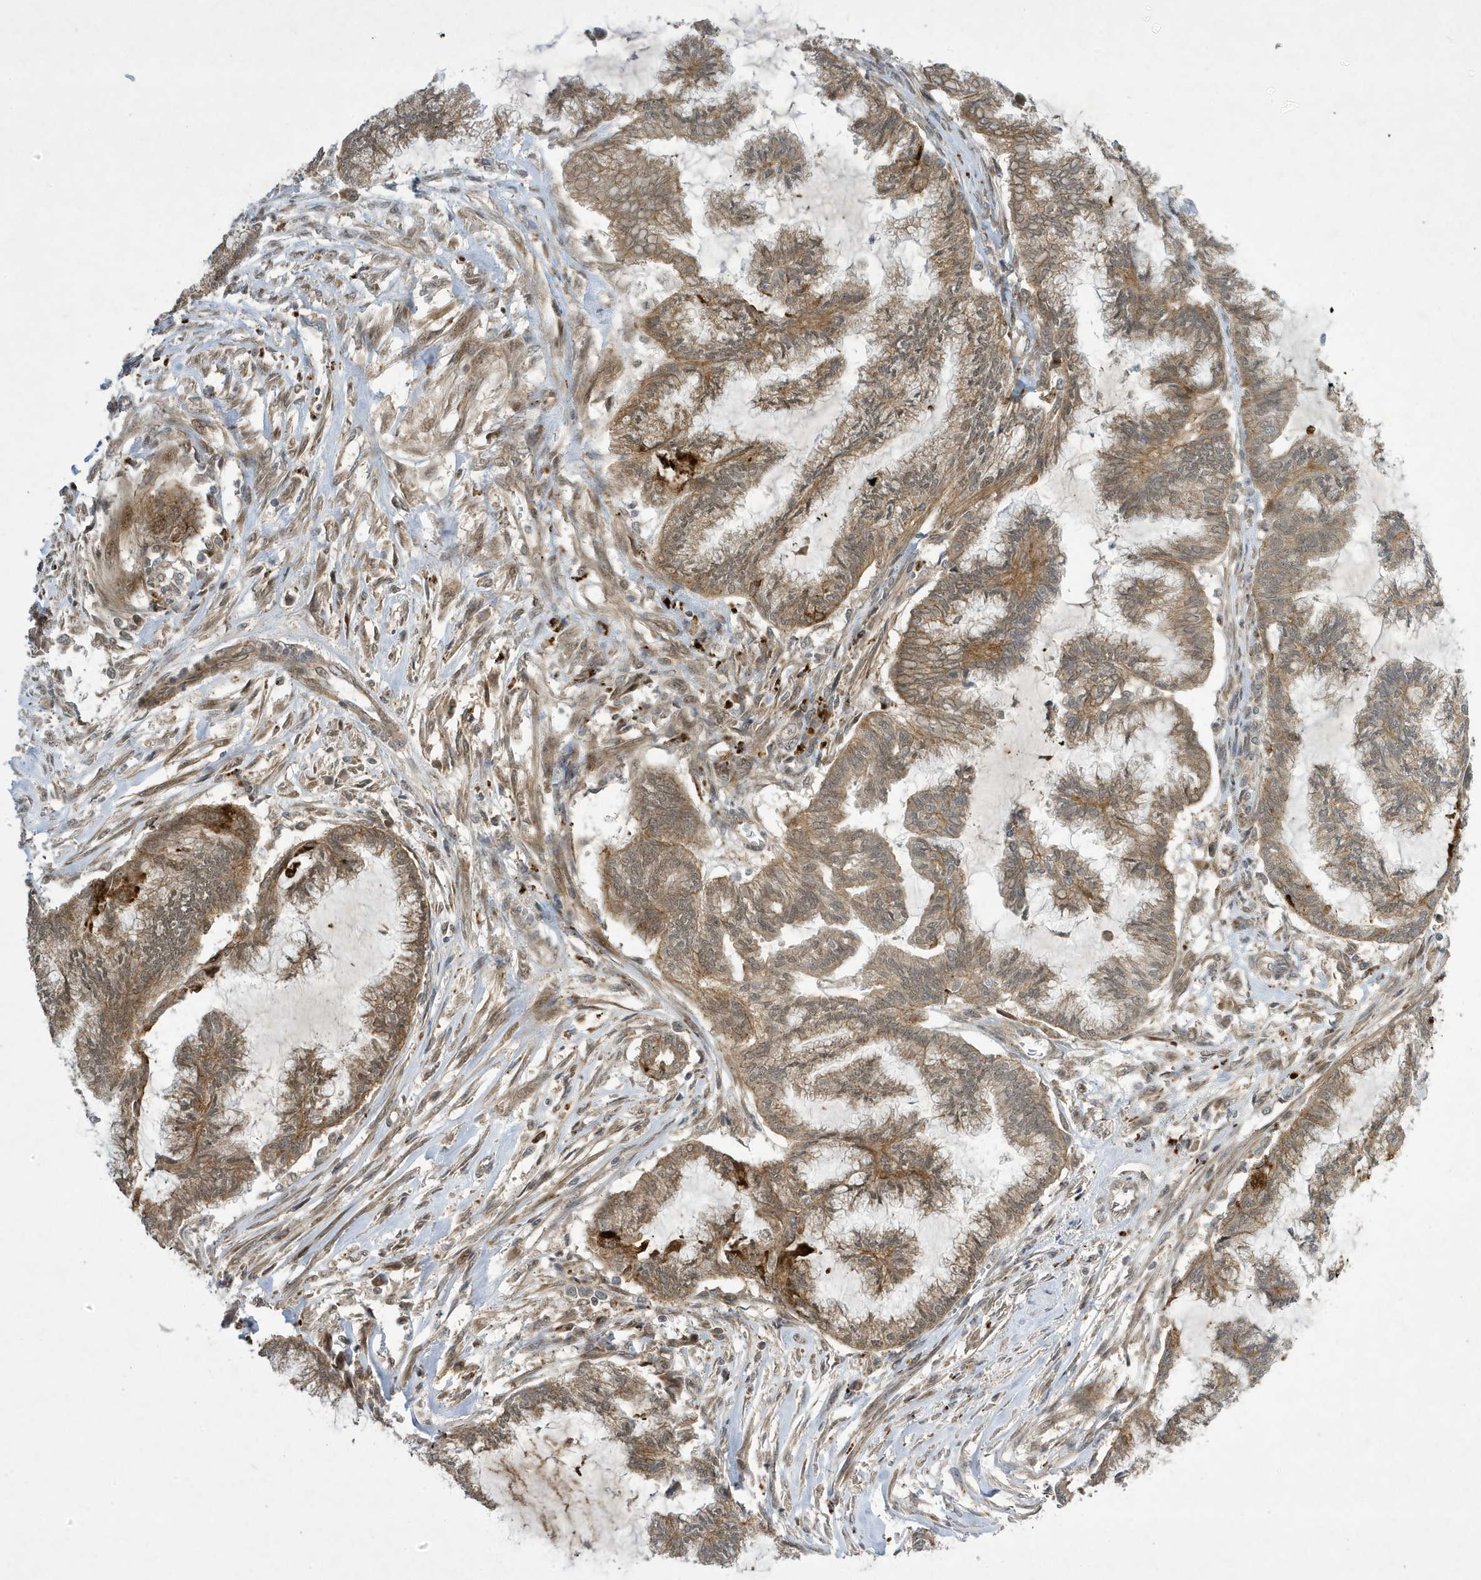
{"staining": {"intensity": "moderate", "quantity": ">75%", "location": "cytoplasmic/membranous,nuclear"}, "tissue": "endometrial cancer", "cell_type": "Tumor cells", "image_type": "cancer", "snomed": [{"axis": "morphology", "description": "Adenocarcinoma, NOS"}, {"axis": "topography", "description": "Endometrium"}], "caption": "IHC image of neoplastic tissue: endometrial adenocarcinoma stained using IHC demonstrates medium levels of moderate protein expression localized specifically in the cytoplasmic/membranous and nuclear of tumor cells, appearing as a cytoplasmic/membranous and nuclear brown color.", "gene": "NCOA7", "patient": {"sex": "female", "age": 86}}